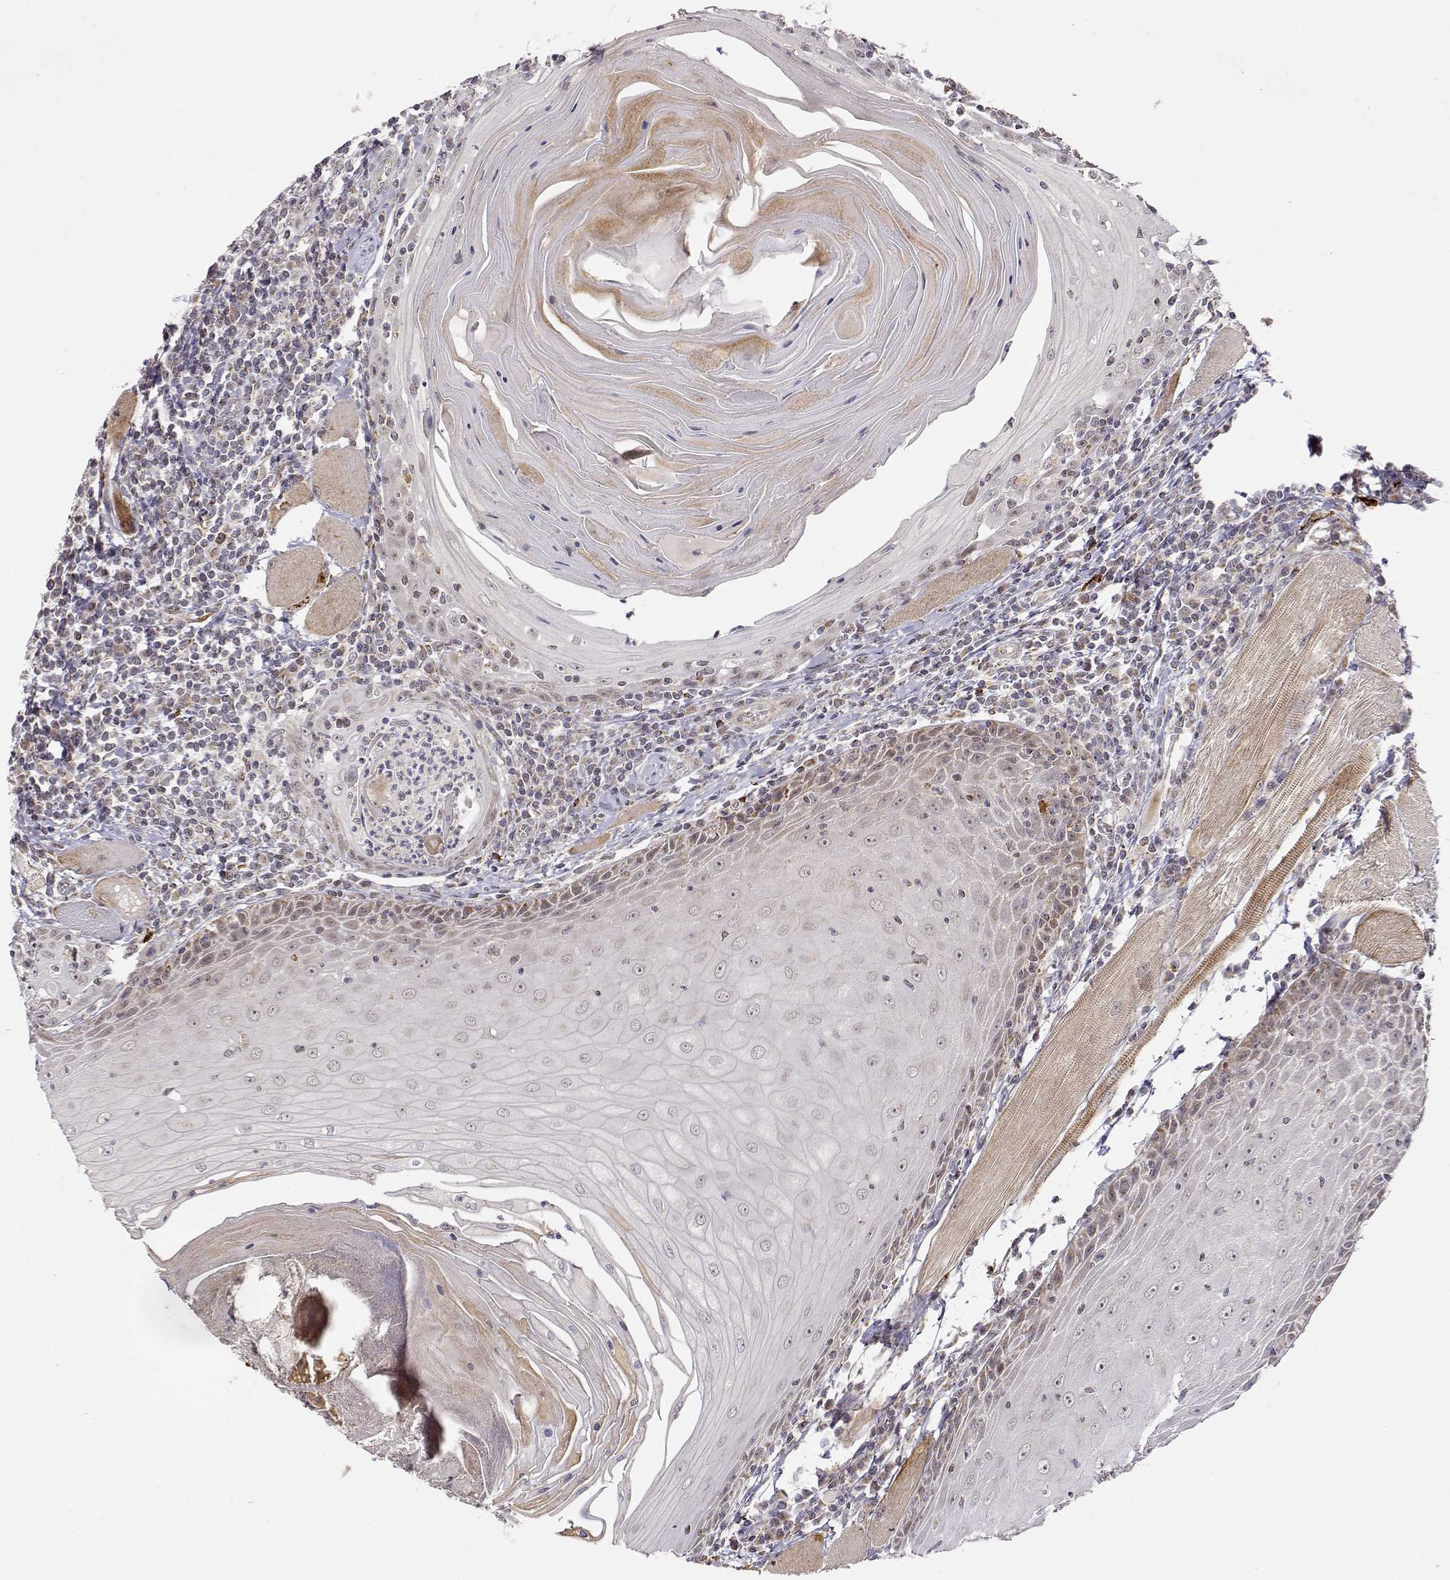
{"staining": {"intensity": "weak", "quantity": "25%-75%", "location": "cytoplasmic/membranous"}, "tissue": "head and neck cancer", "cell_type": "Tumor cells", "image_type": "cancer", "snomed": [{"axis": "morphology", "description": "Normal tissue, NOS"}, {"axis": "morphology", "description": "Squamous cell carcinoma, NOS"}, {"axis": "topography", "description": "Oral tissue"}, {"axis": "topography", "description": "Head-Neck"}], "caption": "Human head and neck cancer stained with a protein marker exhibits weak staining in tumor cells.", "gene": "EXOG", "patient": {"sex": "male", "age": 52}}